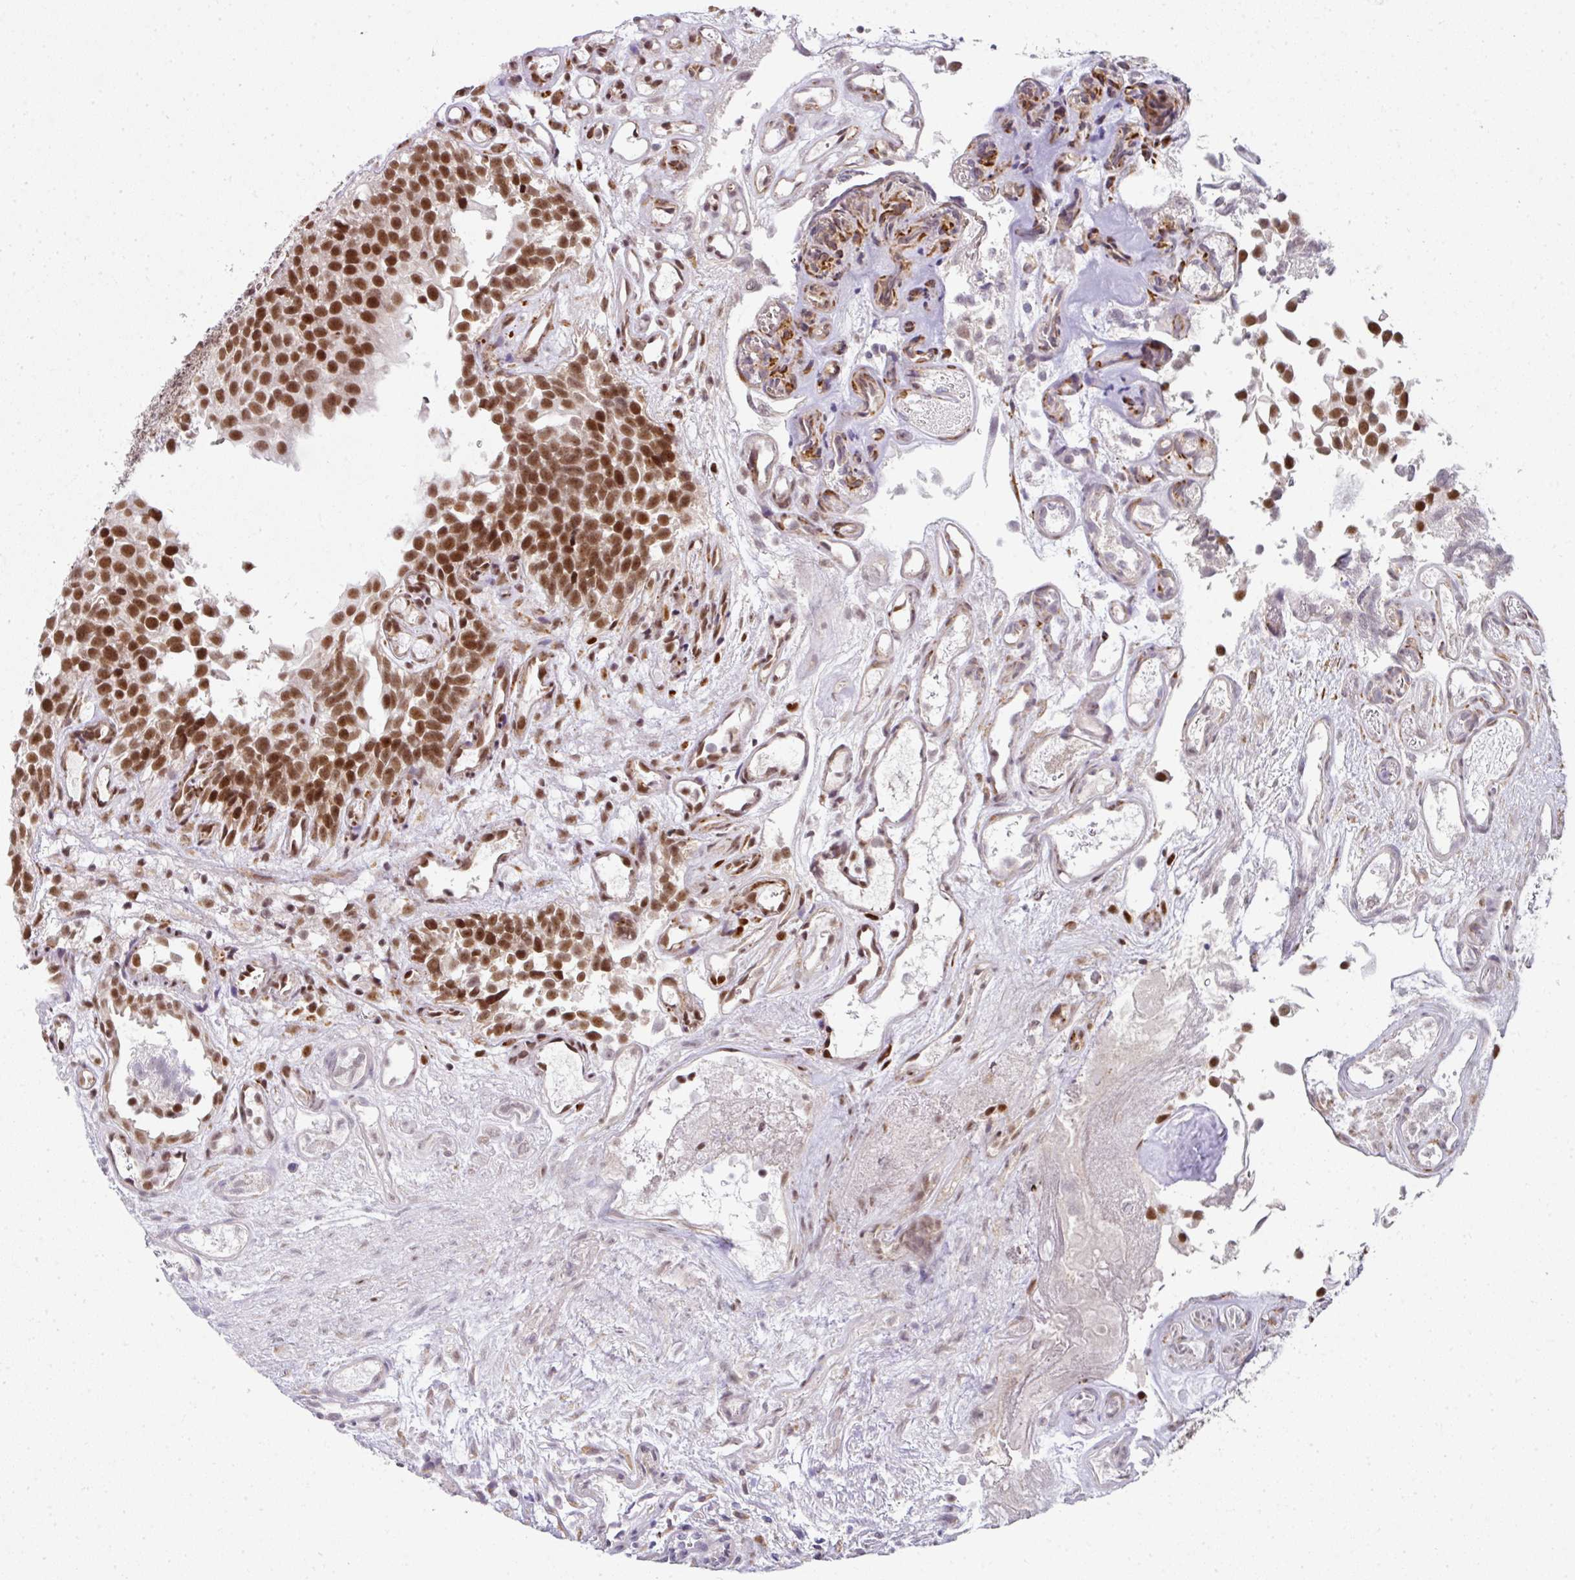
{"staining": {"intensity": "strong", "quantity": ">75%", "location": "nuclear"}, "tissue": "urothelial cancer", "cell_type": "Tumor cells", "image_type": "cancer", "snomed": [{"axis": "morphology", "description": "Urothelial carcinoma, NOS"}, {"axis": "topography", "description": "Urinary bladder"}], "caption": "Protein staining exhibits strong nuclear positivity in approximately >75% of tumor cells in urothelial cancer. The staining is performed using DAB brown chromogen to label protein expression. The nuclei are counter-stained blue using hematoxylin.", "gene": "NFYA", "patient": {"sex": "male", "age": 87}}